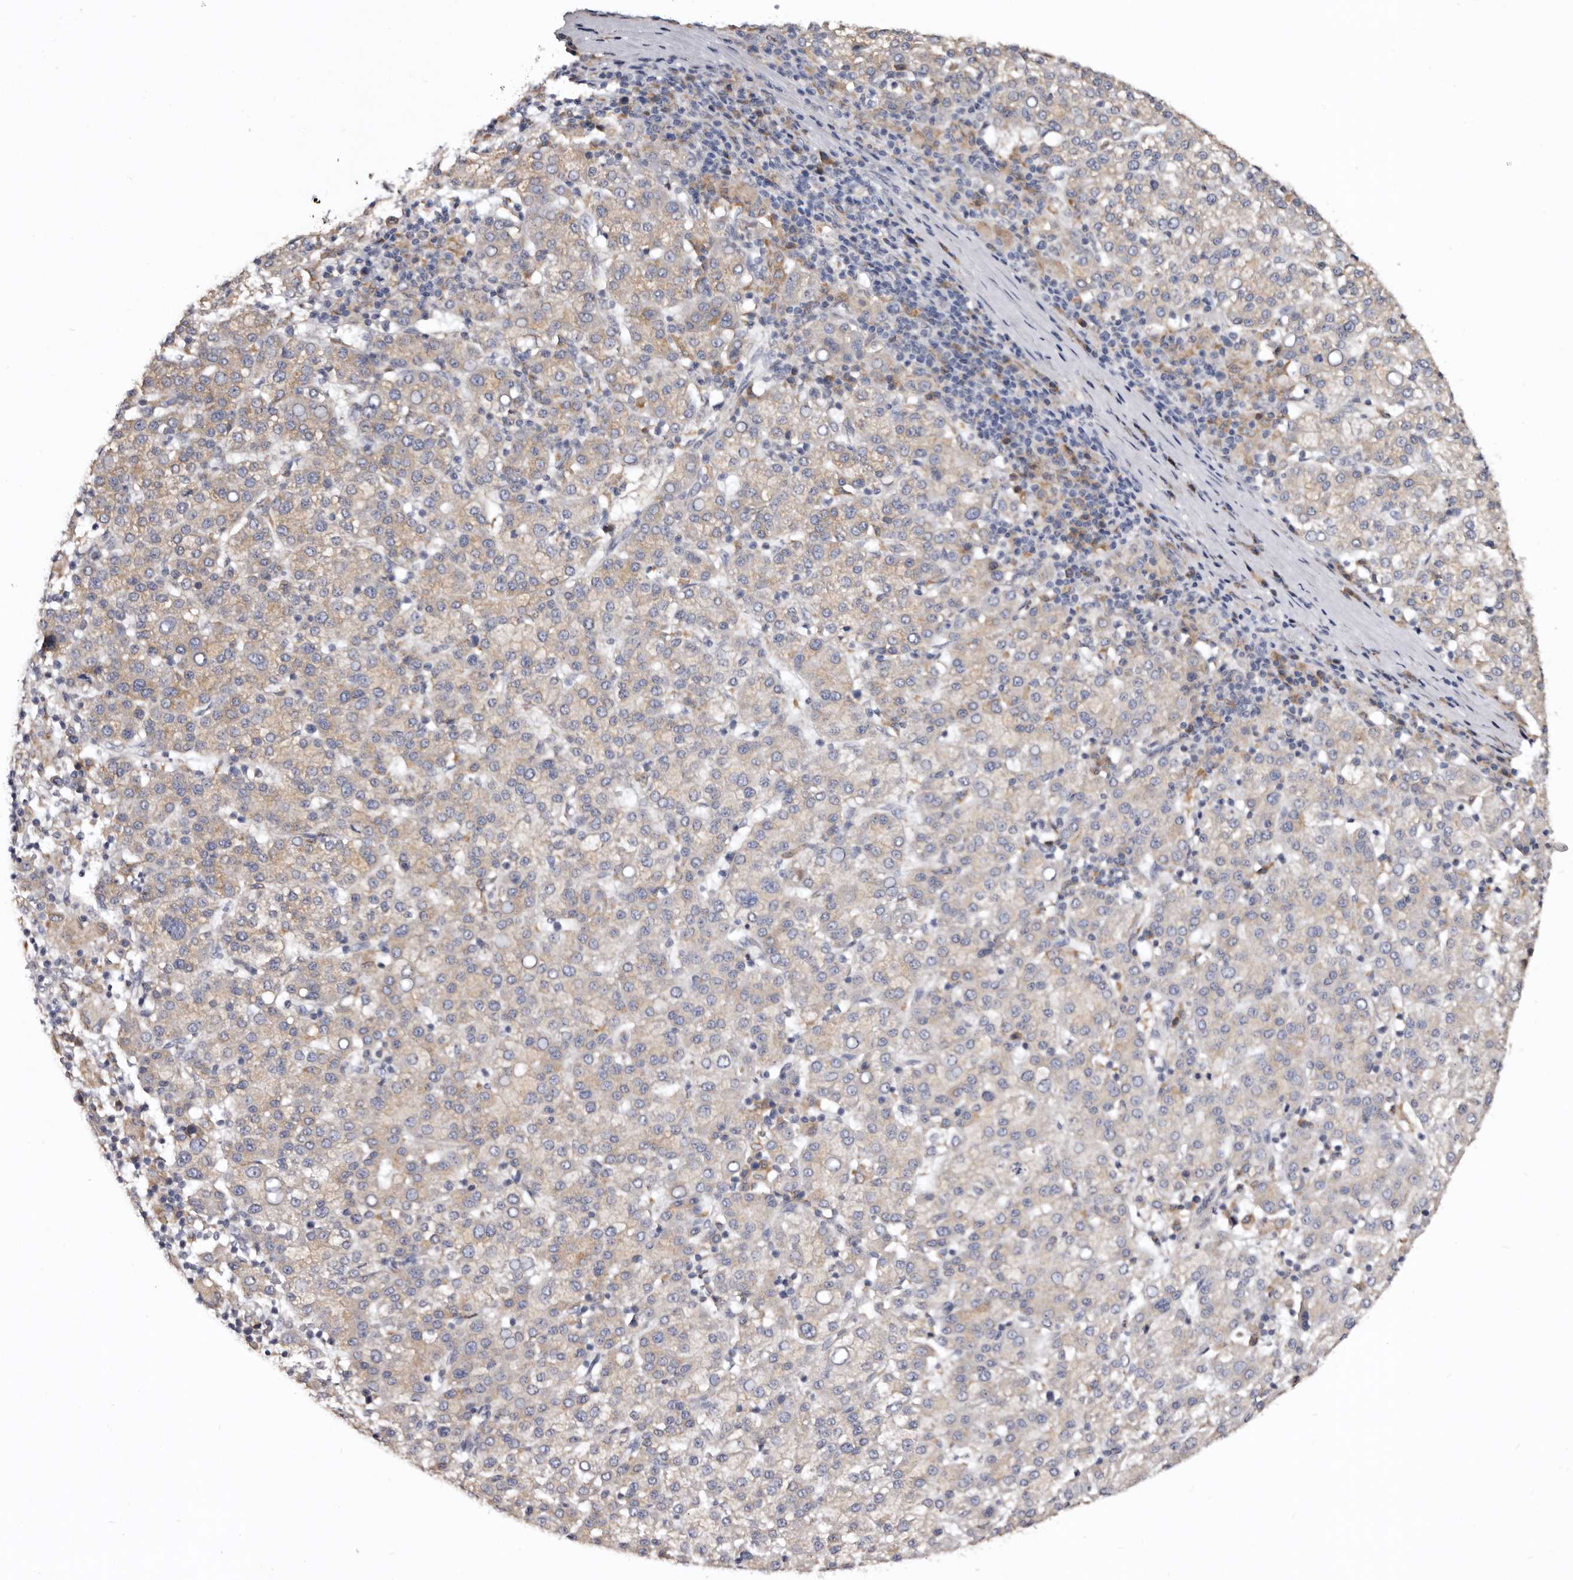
{"staining": {"intensity": "negative", "quantity": "none", "location": "none"}, "tissue": "liver cancer", "cell_type": "Tumor cells", "image_type": "cancer", "snomed": [{"axis": "morphology", "description": "Carcinoma, Hepatocellular, NOS"}, {"axis": "topography", "description": "Liver"}], "caption": "A high-resolution photomicrograph shows immunohistochemistry (IHC) staining of liver cancer (hepatocellular carcinoma), which reveals no significant positivity in tumor cells. Brightfield microscopy of immunohistochemistry (IHC) stained with DAB (3,3'-diaminobenzidine) (brown) and hematoxylin (blue), captured at high magnification.", "gene": "INKA2", "patient": {"sex": "female", "age": 58}}